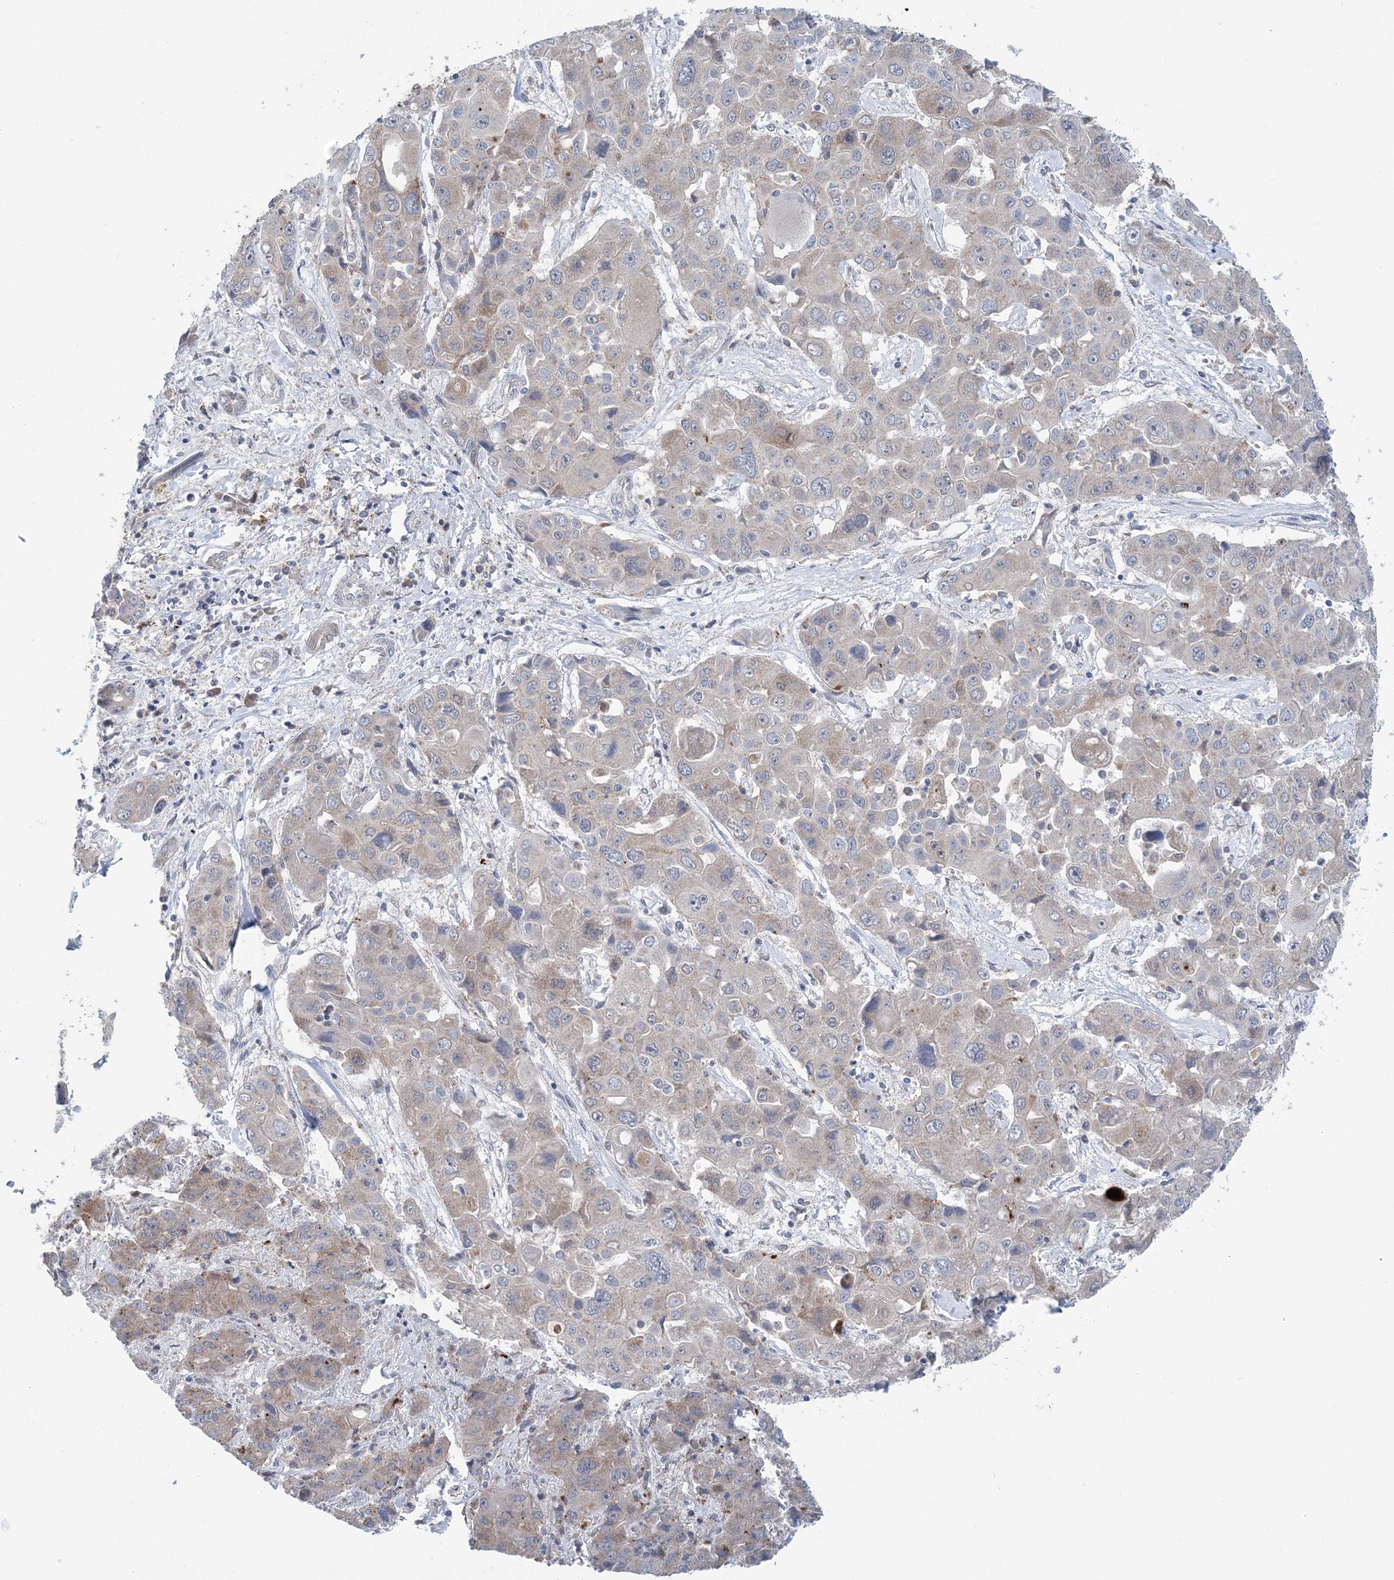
{"staining": {"intensity": "negative", "quantity": "none", "location": "none"}, "tissue": "liver cancer", "cell_type": "Tumor cells", "image_type": "cancer", "snomed": [{"axis": "morphology", "description": "Cholangiocarcinoma"}, {"axis": "topography", "description": "Liver"}], "caption": "Immunohistochemical staining of human cholangiocarcinoma (liver) exhibits no significant positivity in tumor cells. Brightfield microscopy of IHC stained with DAB (brown) and hematoxylin (blue), captured at high magnification.", "gene": "COPE", "patient": {"sex": "male", "age": 67}}